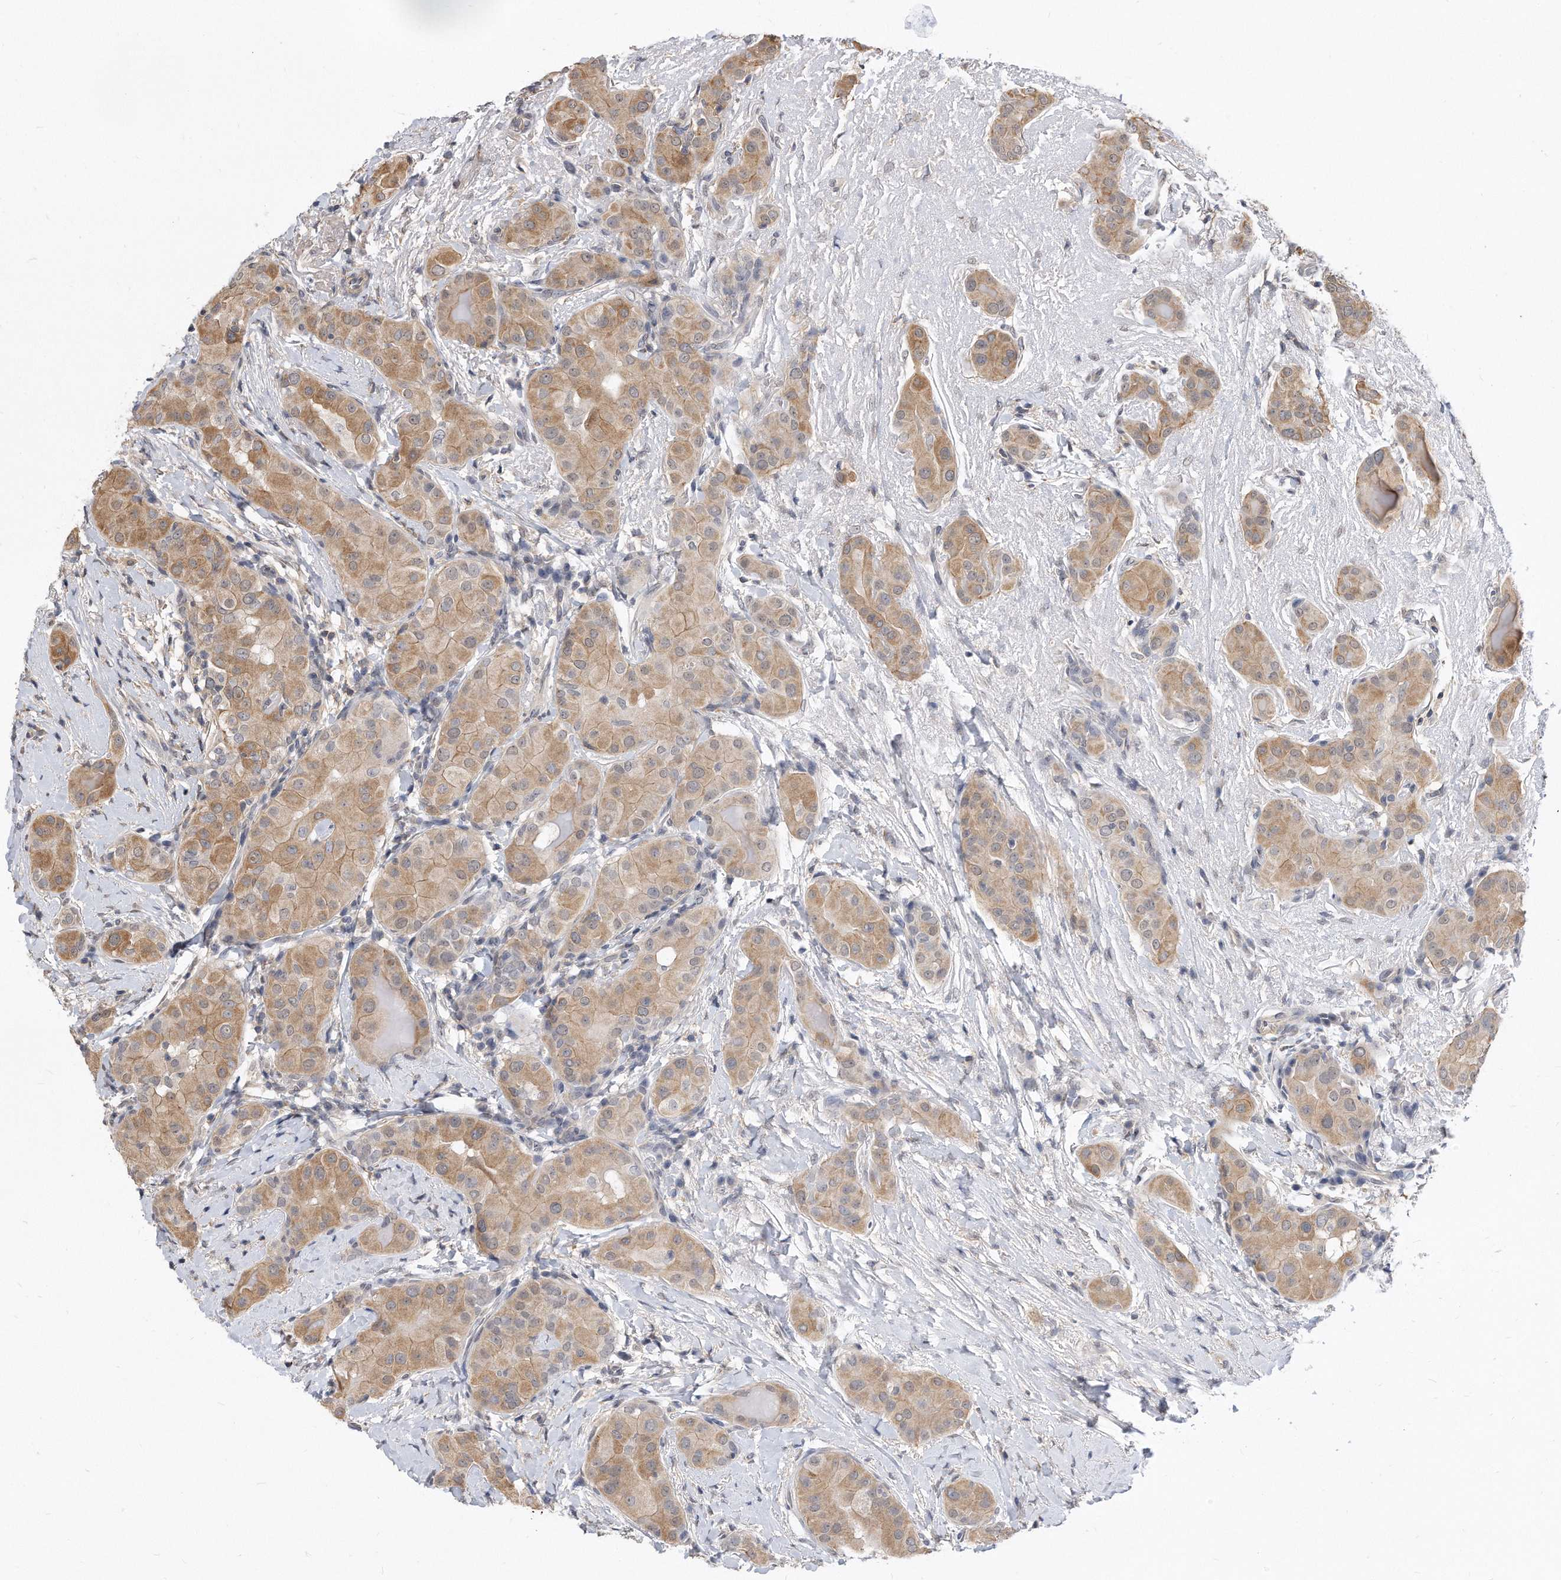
{"staining": {"intensity": "moderate", "quantity": ">75%", "location": "cytoplasmic/membranous"}, "tissue": "thyroid cancer", "cell_type": "Tumor cells", "image_type": "cancer", "snomed": [{"axis": "morphology", "description": "Papillary adenocarcinoma, NOS"}, {"axis": "topography", "description": "Thyroid gland"}], "caption": "A histopathology image showing moderate cytoplasmic/membranous positivity in about >75% of tumor cells in thyroid cancer (papillary adenocarcinoma), as visualized by brown immunohistochemical staining.", "gene": "TCP1", "patient": {"sex": "male", "age": 33}}